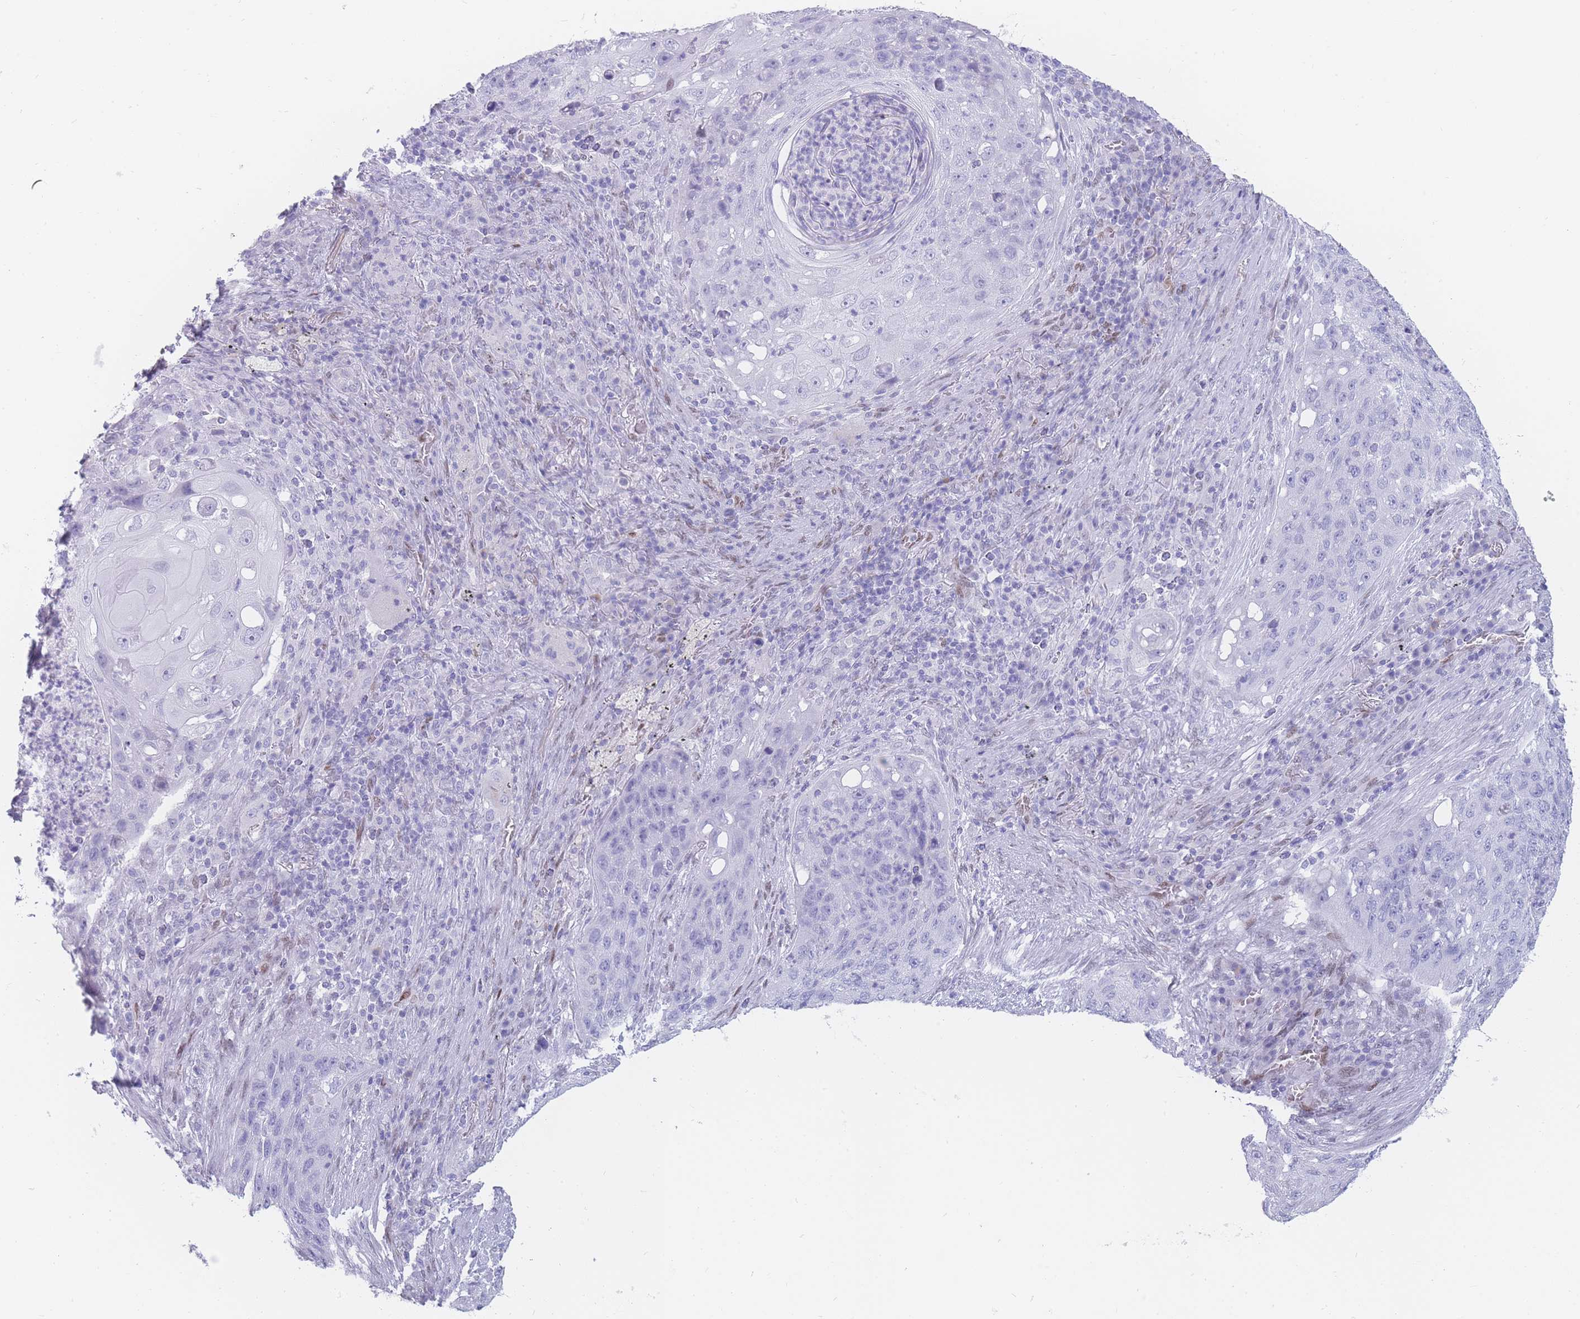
{"staining": {"intensity": "negative", "quantity": "none", "location": "none"}, "tissue": "lung cancer", "cell_type": "Tumor cells", "image_type": "cancer", "snomed": [{"axis": "morphology", "description": "Squamous cell carcinoma, NOS"}, {"axis": "topography", "description": "Lung"}], "caption": "High magnification brightfield microscopy of squamous cell carcinoma (lung) stained with DAB (brown) and counterstained with hematoxylin (blue): tumor cells show no significant positivity.", "gene": "PSMB5", "patient": {"sex": "female", "age": 63}}